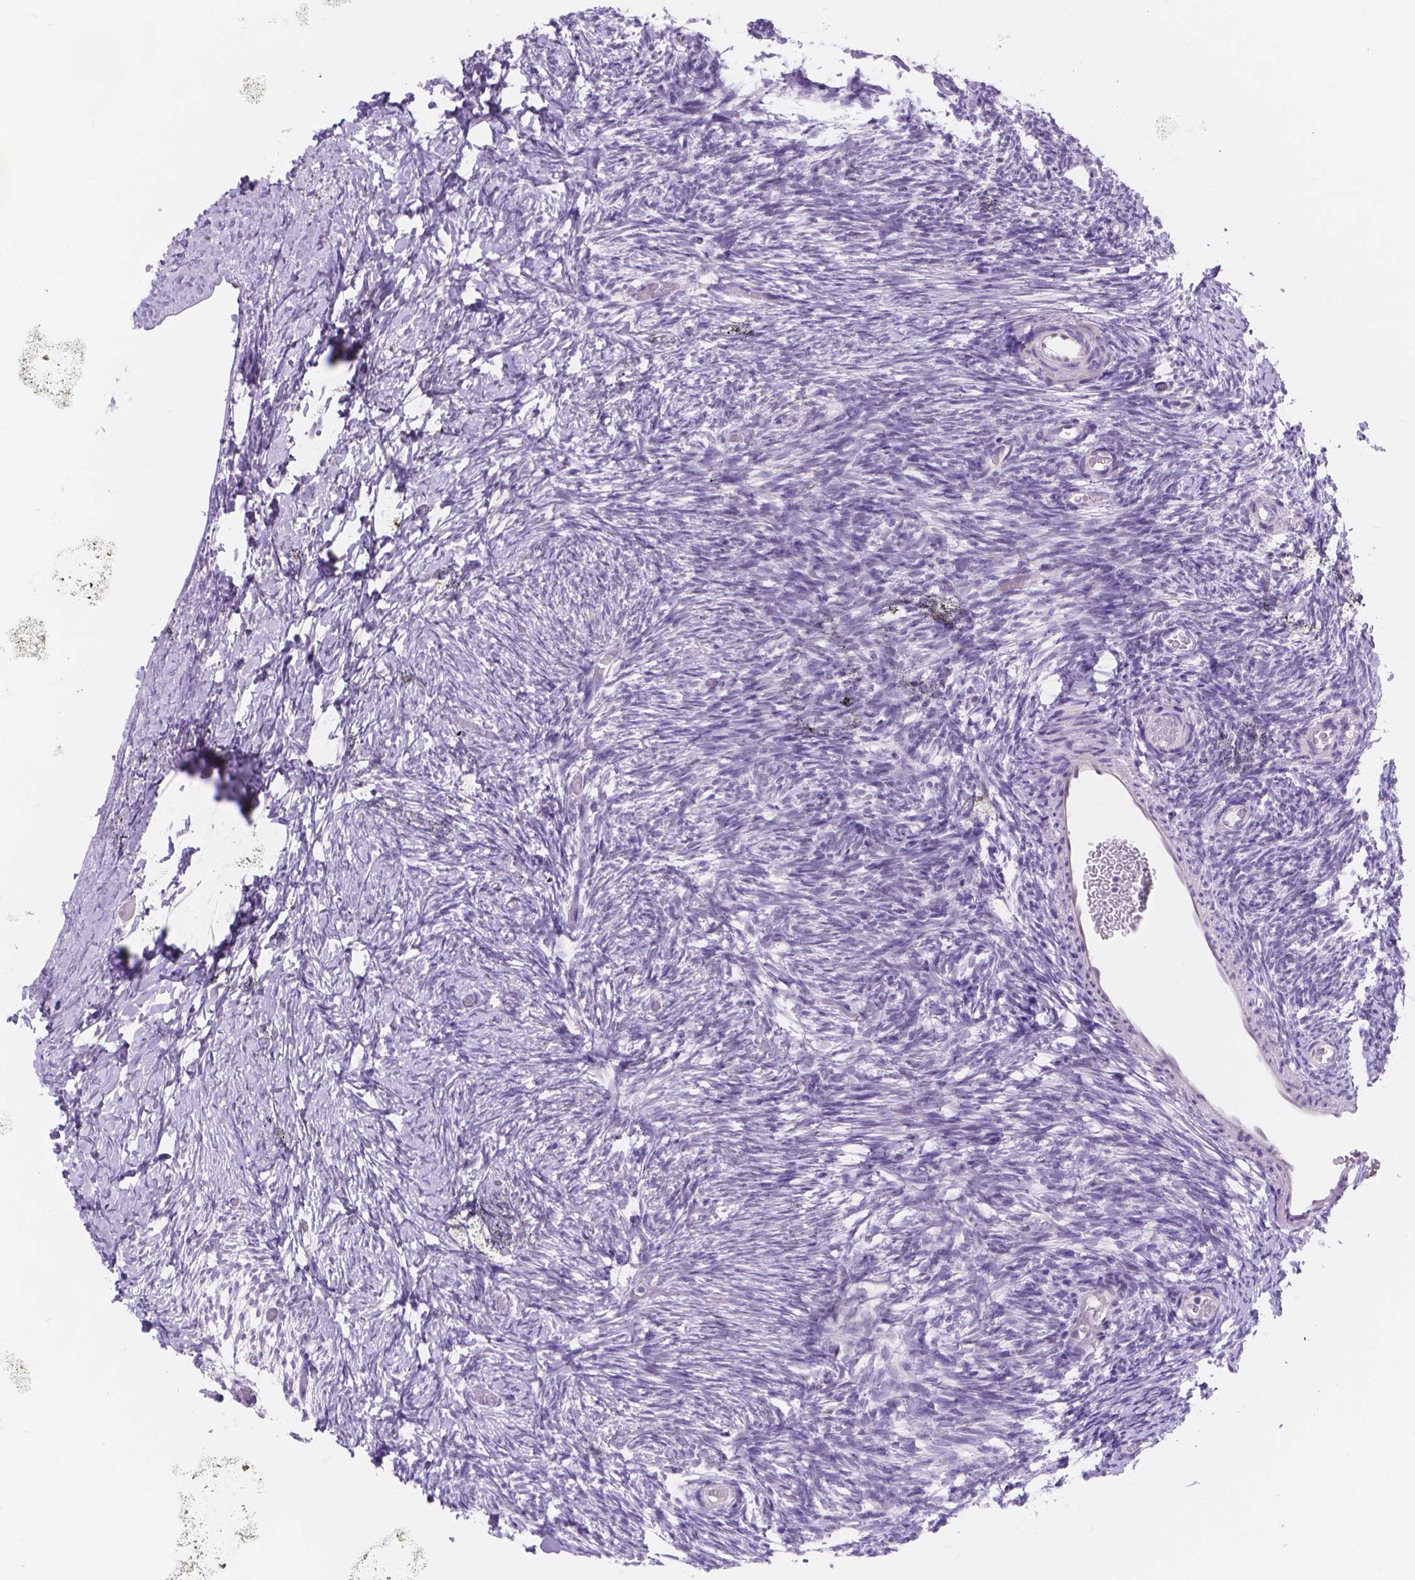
{"staining": {"intensity": "negative", "quantity": "none", "location": "none"}, "tissue": "ovary", "cell_type": "Ovarian stroma cells", "image_type": "normal", "snomed": [{"axis": "morphology", "description": "Normal tissue, NOS"}, {"axis": "topography", "description": "Ovary"}], "caption": "This is an immunohistochemistry histopathology image of unremarkable ovary. There is no positivity in ovarian stroma cells.", "gene": "DCC", "patient": {"sex": "female", "age": 39}}